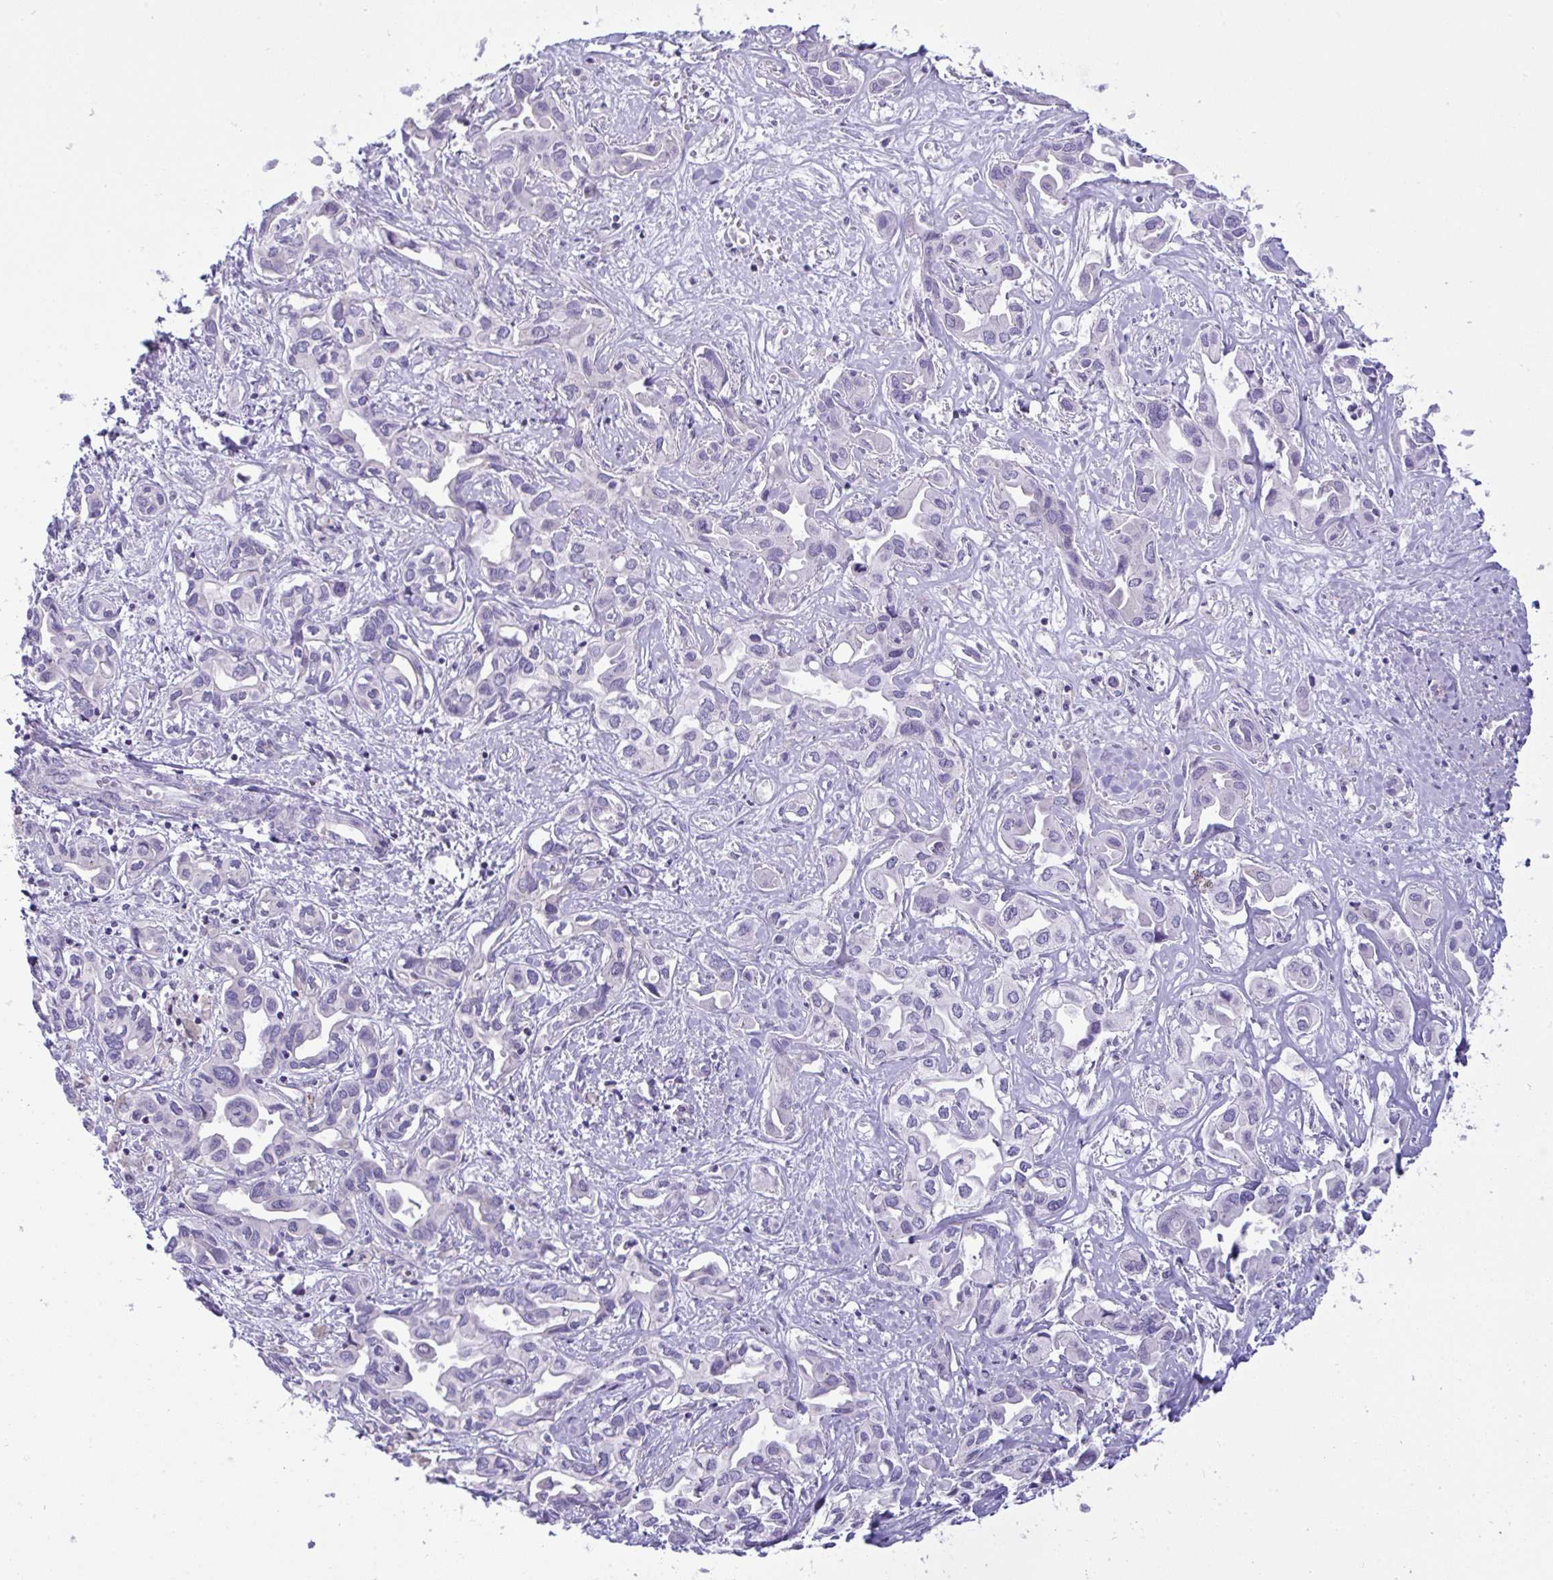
{"staining": {"intensity": "negative", "quantity": "none", "location": "none"}, "tissue": "liver cancer", "cell_type": "Tumor cells", "image_type": "cancer", "snomed": [{"axis": "morphology", "description": "Cholangiocarcinoma"}, {"axis": "topography", "description": "Liver"}], "caption": "This is an immunohistochemistry (IHC) photomicrograph of liver cancer. There is no staining in tumor cells.", "gene": "PLA2G12B", "patient": {"sex": "female", "age": 64}}